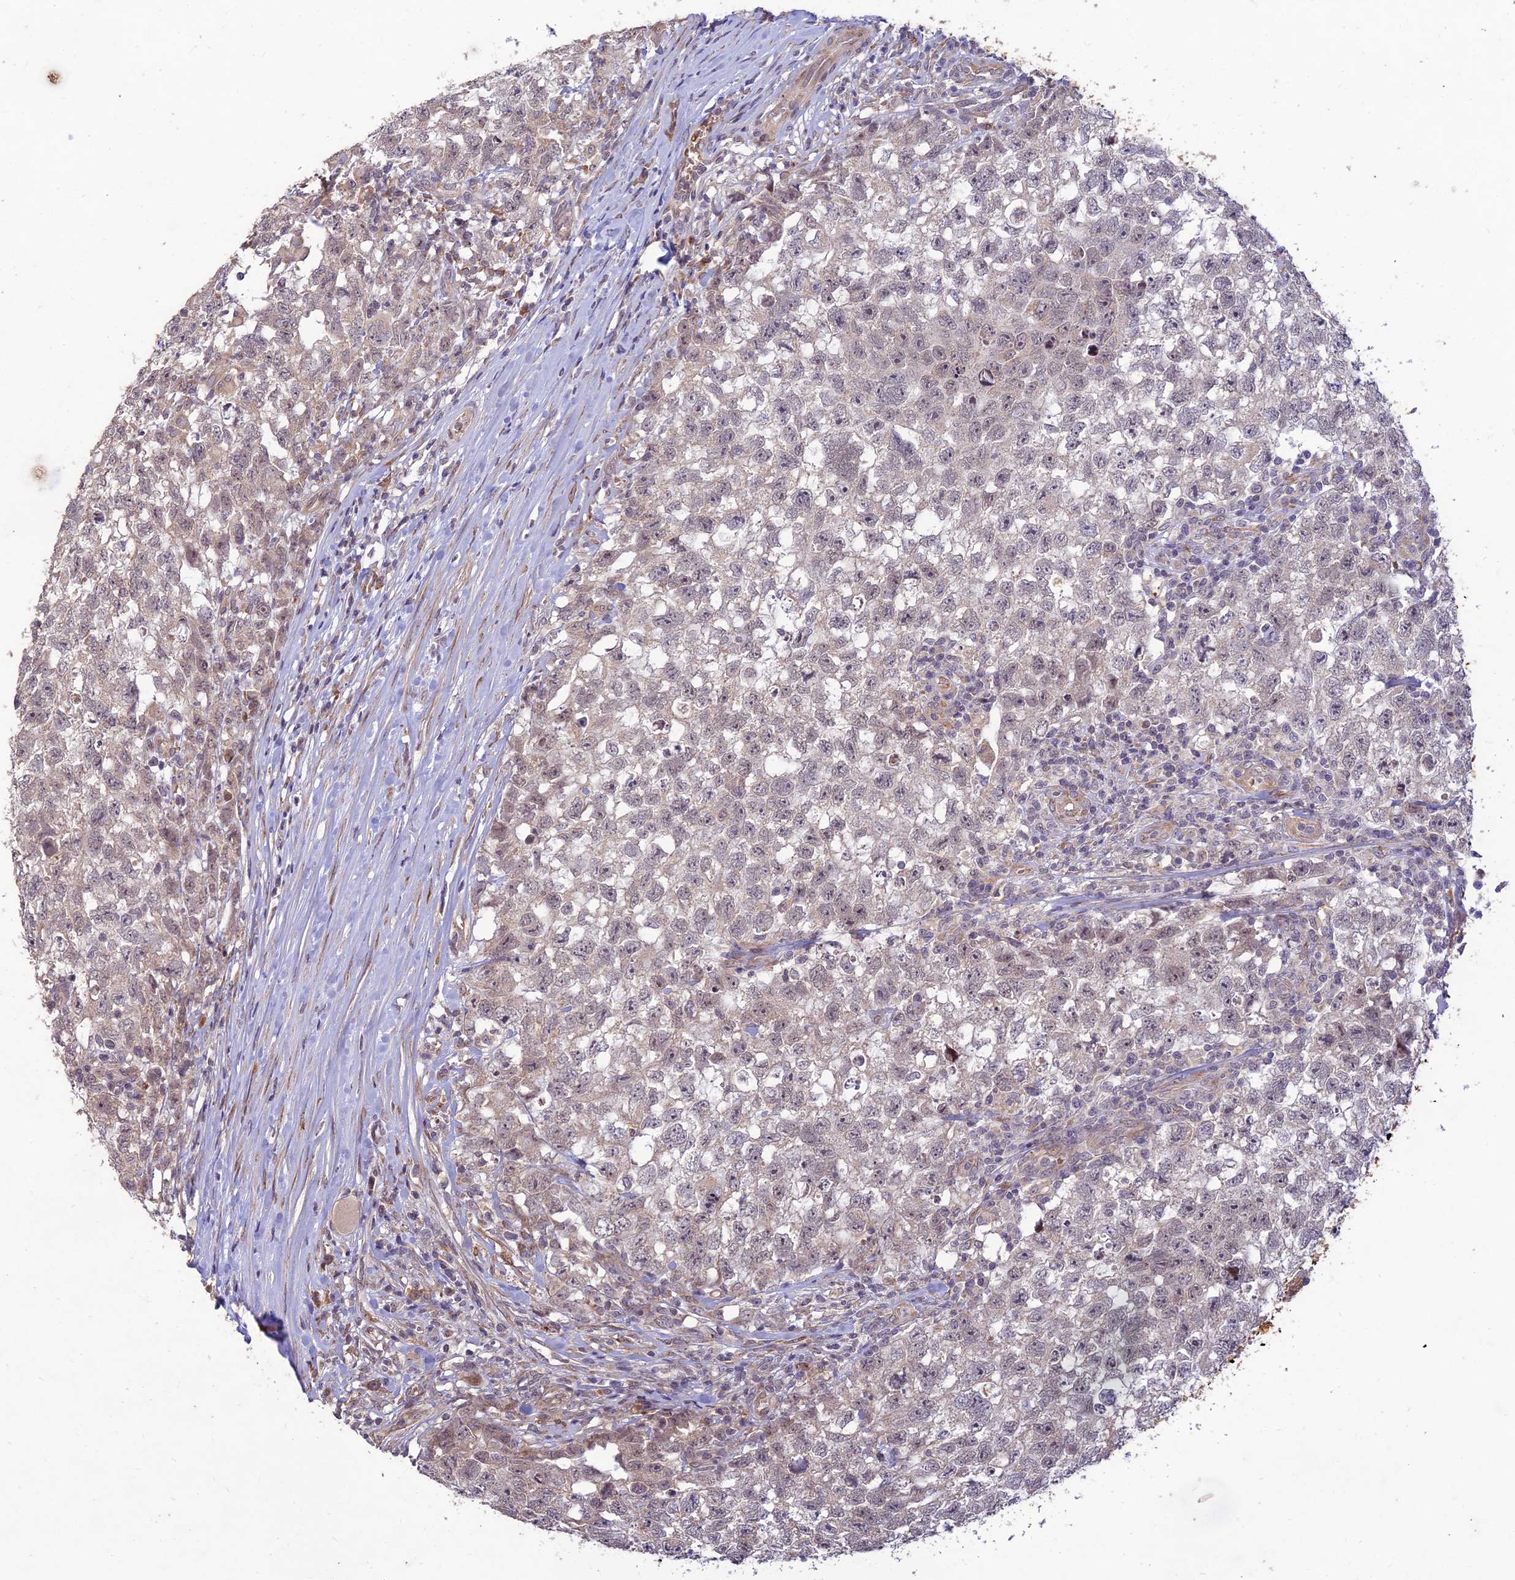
{"staining": {"intensity": "negative", "quantity": "none", "location": "none"}, "tissue": "testis cancer", "cell_type": "Tumor cells", "image_type": "cancer", "snomed": [{"axis": "morphology", "description": "Seminoma, NOS"}, {"axis": "morphology", "description": "Carcinoma, Embryonal, NOS"}, {"axis": "topography", "description": "Testis"}], "caption": "A histopathology image of testis embryonal carcinoma stained for a protein demonstrates no brown staining in tumor cells.", "gene": "PPP1R11", "patient": {"sex": "male", "age": 29}}